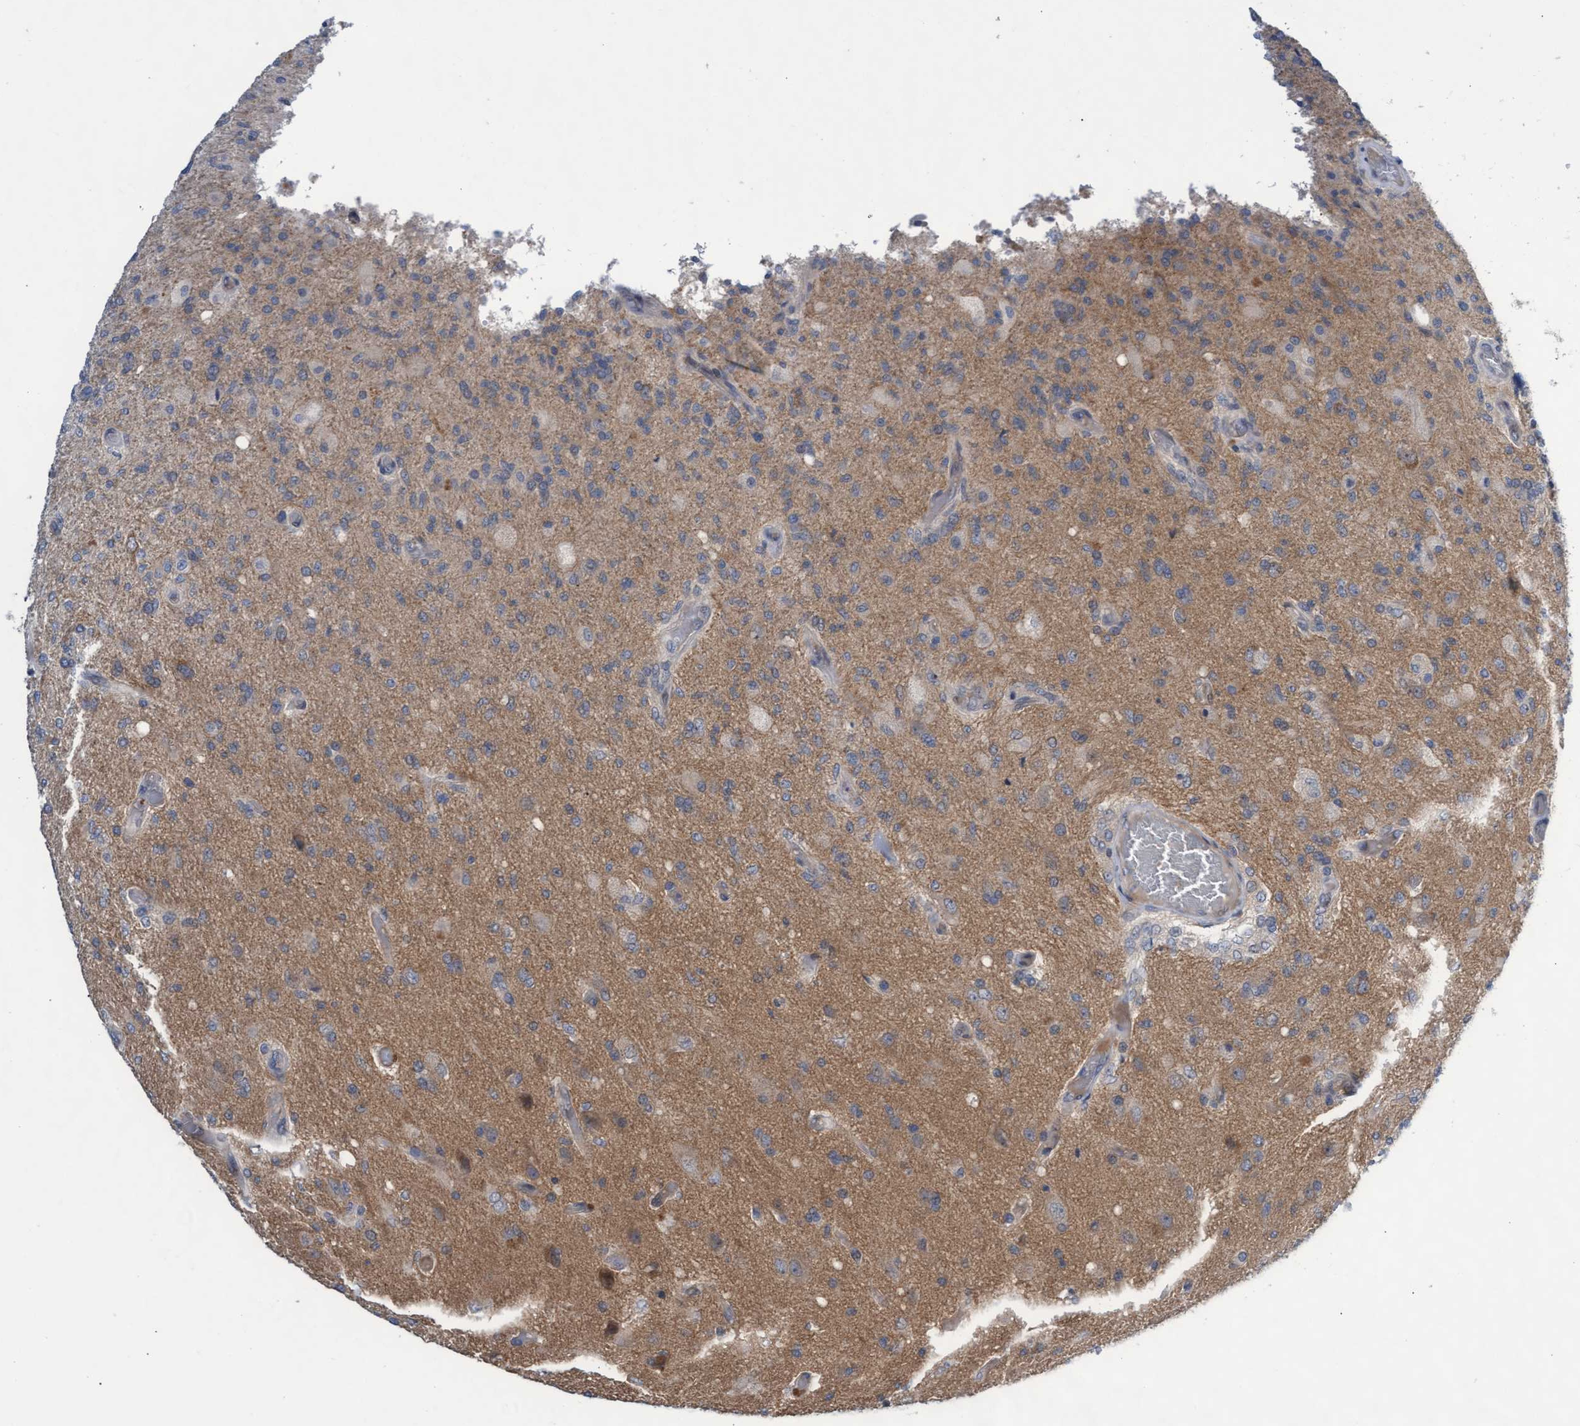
{"staining": {"intensity": "moderate", "quantity": "<25%", "location": "cytoplasmic/membranous"}, "tissue": "glioma", "cell_type": "Tumor cells", "image_type": "cancer", "snomed": [{"axis": "morphology", "description": "Normal tissue, NOS"}, {"axis": "morphology", "description": "Glioma, malignant, High grade"}, {"axis": "topography", "description": "Cerebral cortex"}], "caption": "Brown immunohistochemical staining in glioma displays moderate cytoplasmic/membranous expression in about <25% of tumor cells.", "gene": "ABCF2", "patient": {"sex": "male", "age": 77}}